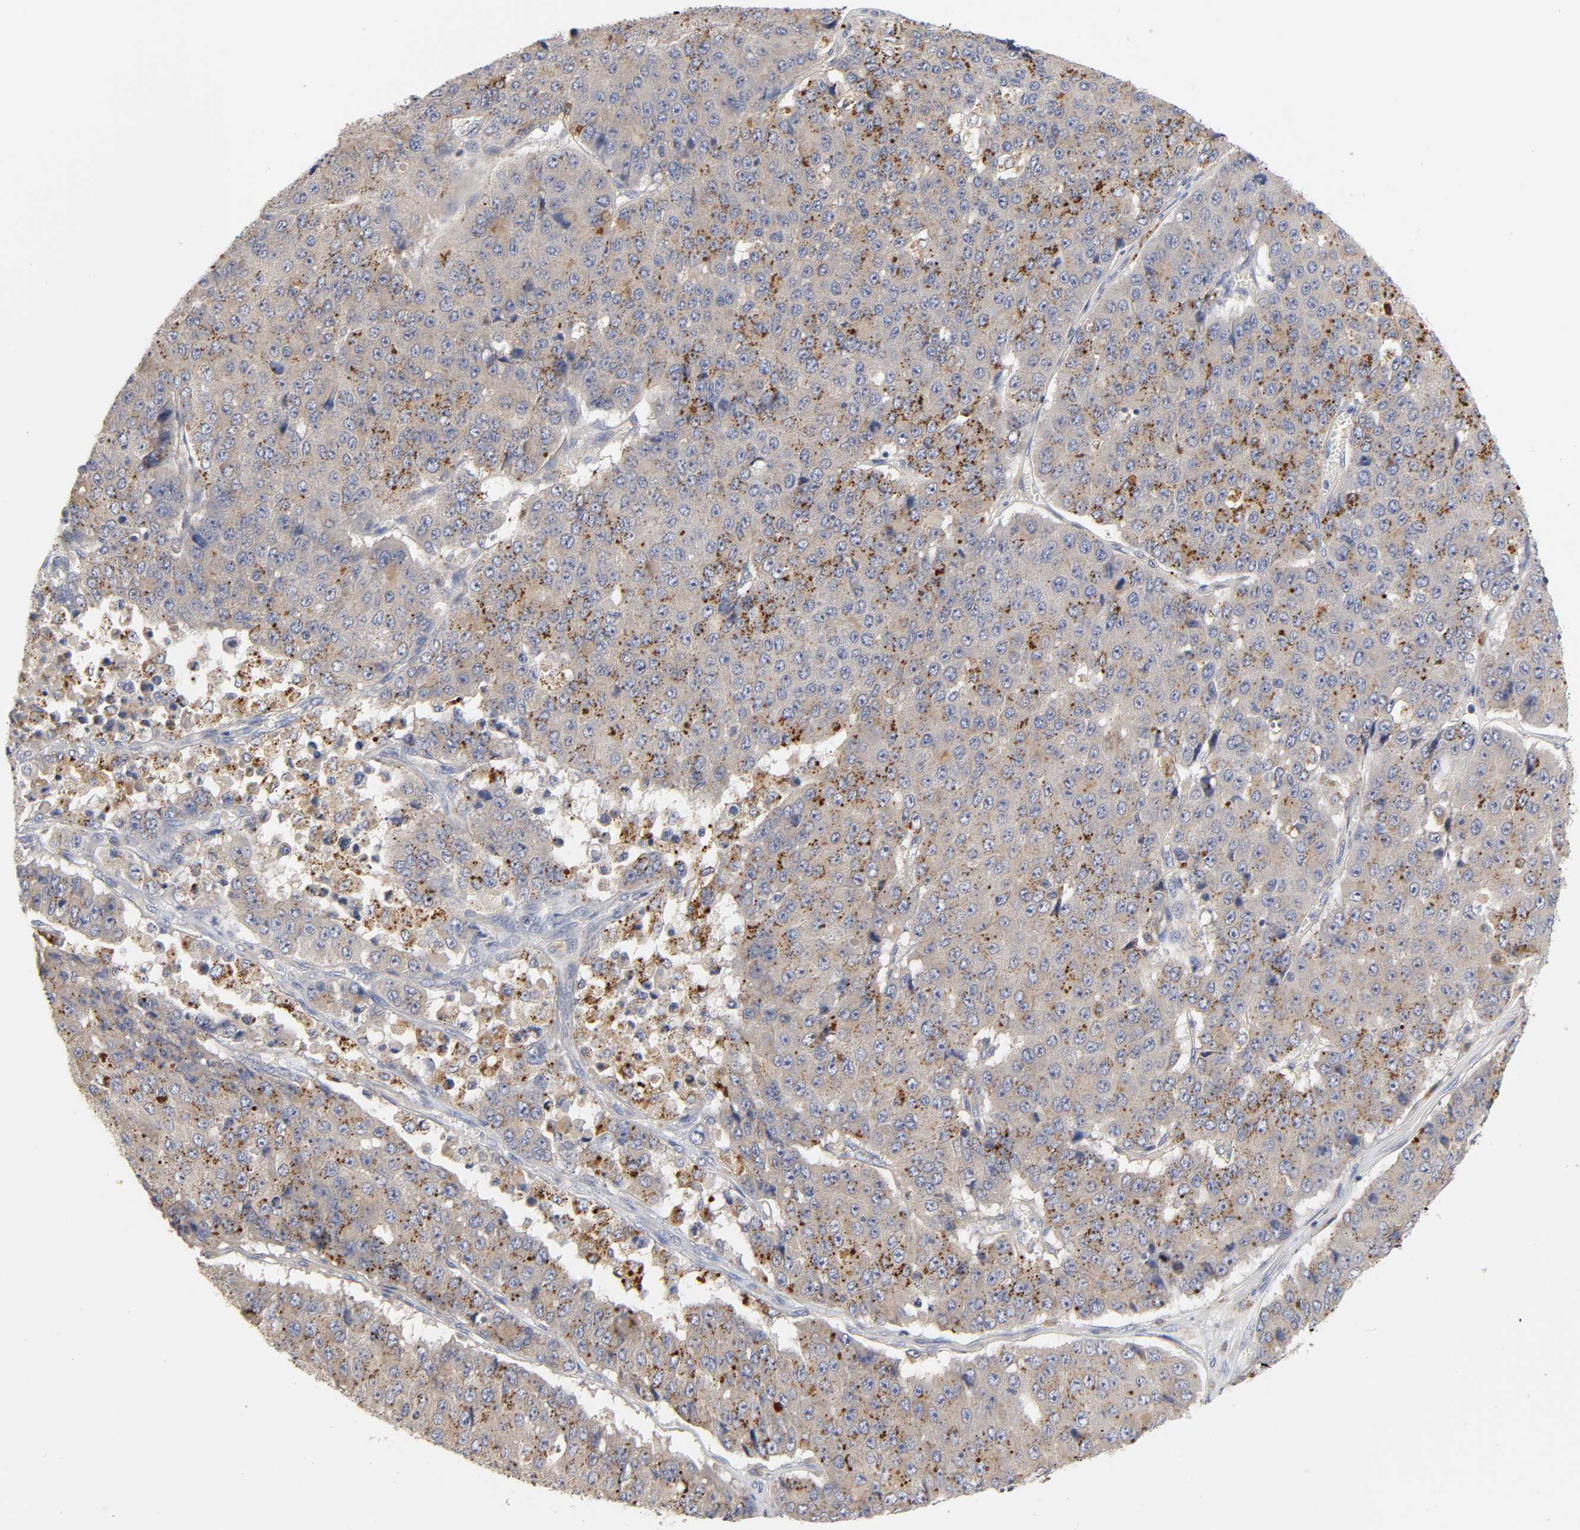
{"staining": {"intensity": "moderate", "quantity": ">75%", "location": "cytoplasmic/membranous"}, "tissue": "pancreatic cancer", "cell_type": "Tumor cells", "image_type": "cancer", "snomed": [{"axis": "morphology", "description": "Adenocarcinoma, NOS"}, {"axis": "topography", "description": "Pancreas"}], "caption": "Immunohistochemistry (IHC) photomicrograph of neoplastic tissue: adenocarcinoma (pancreatic) stained using immunohistochemistry (IHC) displays medium levels of moderate protein expression localized specifically in the cytoplasmic/membranous of tumor cells, appearing as a cytoplasmic/membranous brown color.", "gene": "C17orf75", "patient": {"sex": "male", "age": 50}}